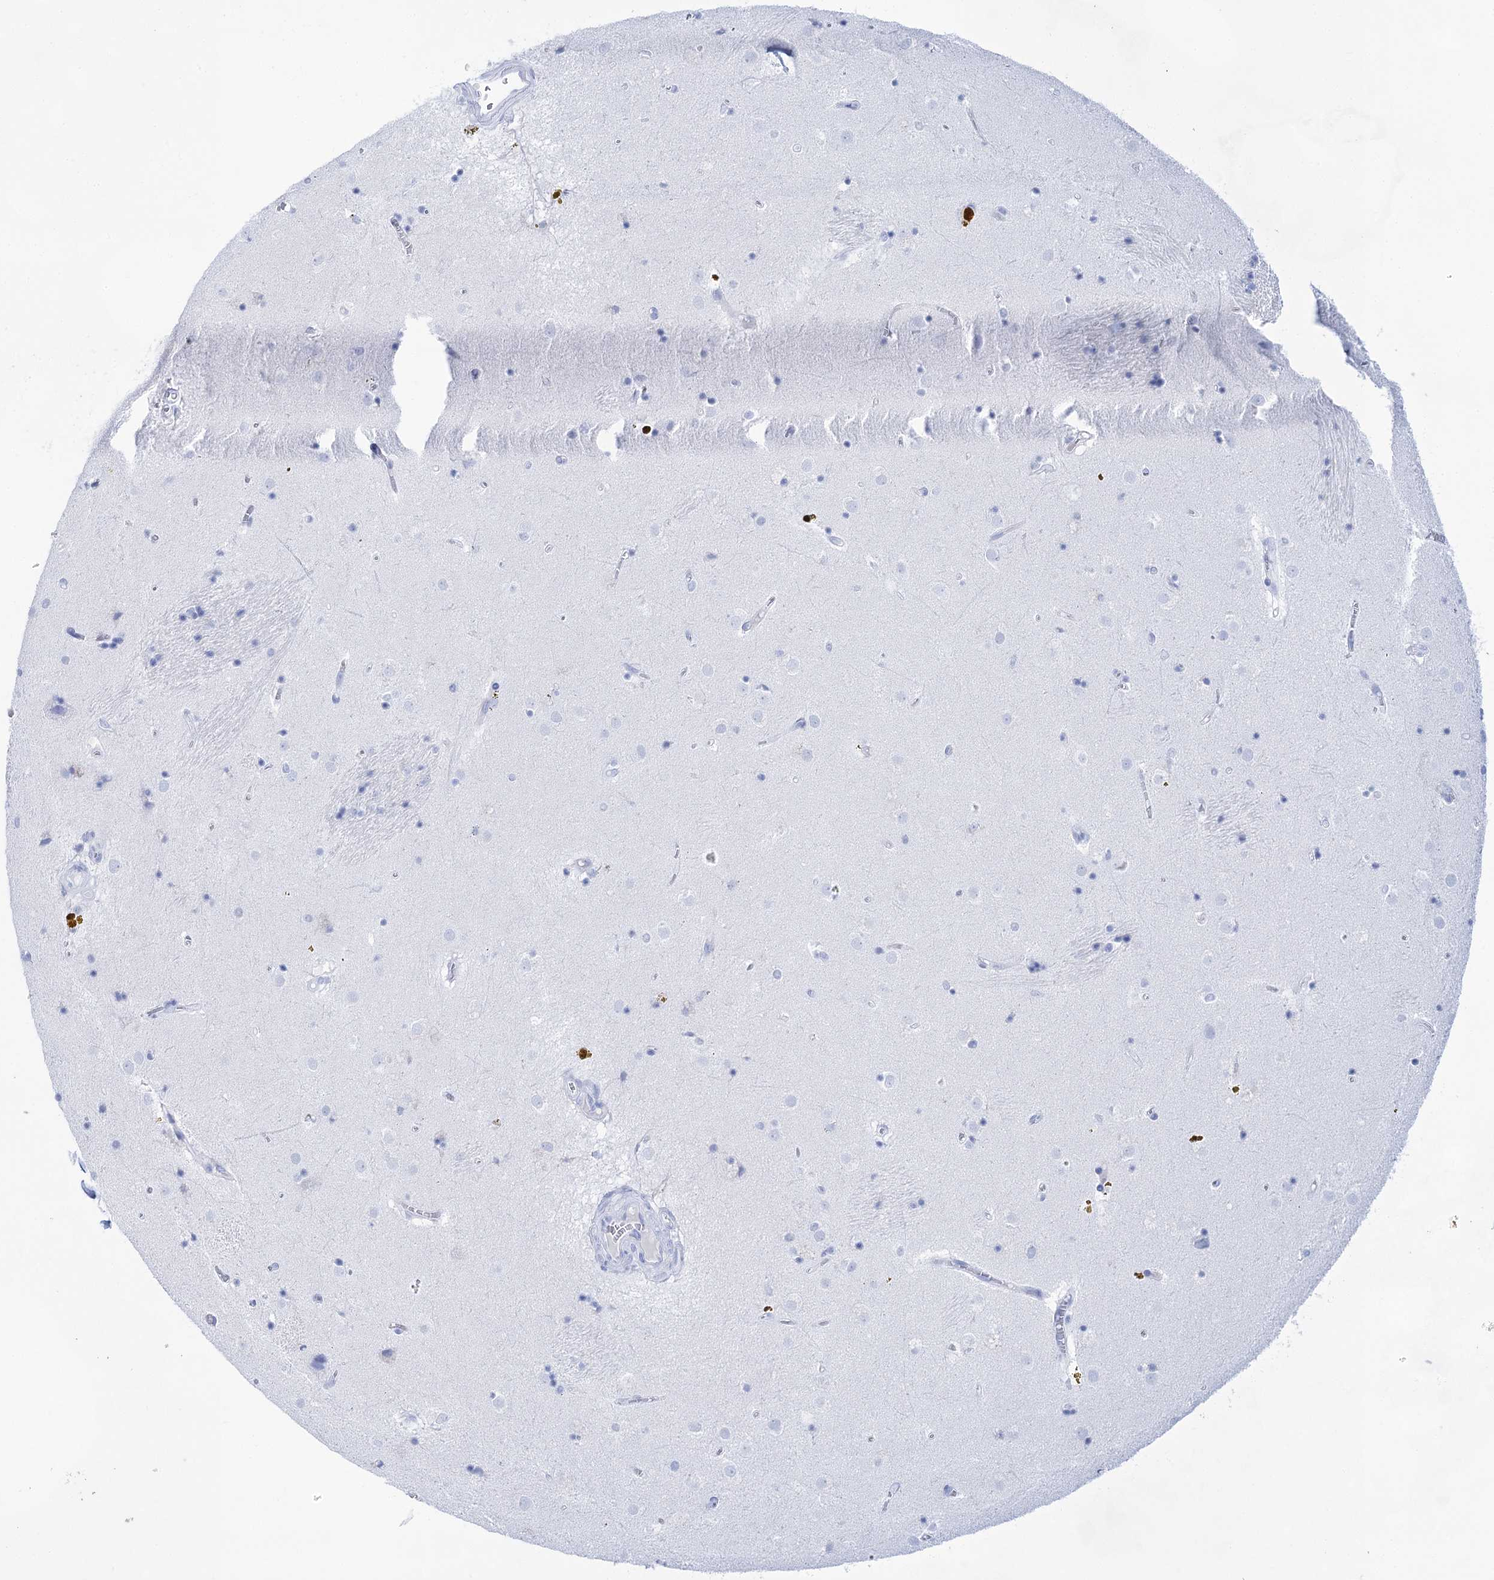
{"staining": {"intensity": "negative", "quantity": "none", "location": "none"}, "tissue": "caudate", "cell_type": "Glial cells", "image_type": "normal", "snomed": [{"axis": "morphology", "description": "Normal tissue, NOS"}, {"axis": "topography", "description": "Lateral ventricle wall"}], "caption": "DAB immunohistochemical staining of benign human caudate reveals no significant expression in glial cells. (Brightfield microscopy of DAB immunohistochemistry at high magnification).", "gene": "LALBA", "patient": {"sex": "male", "age": 70}}